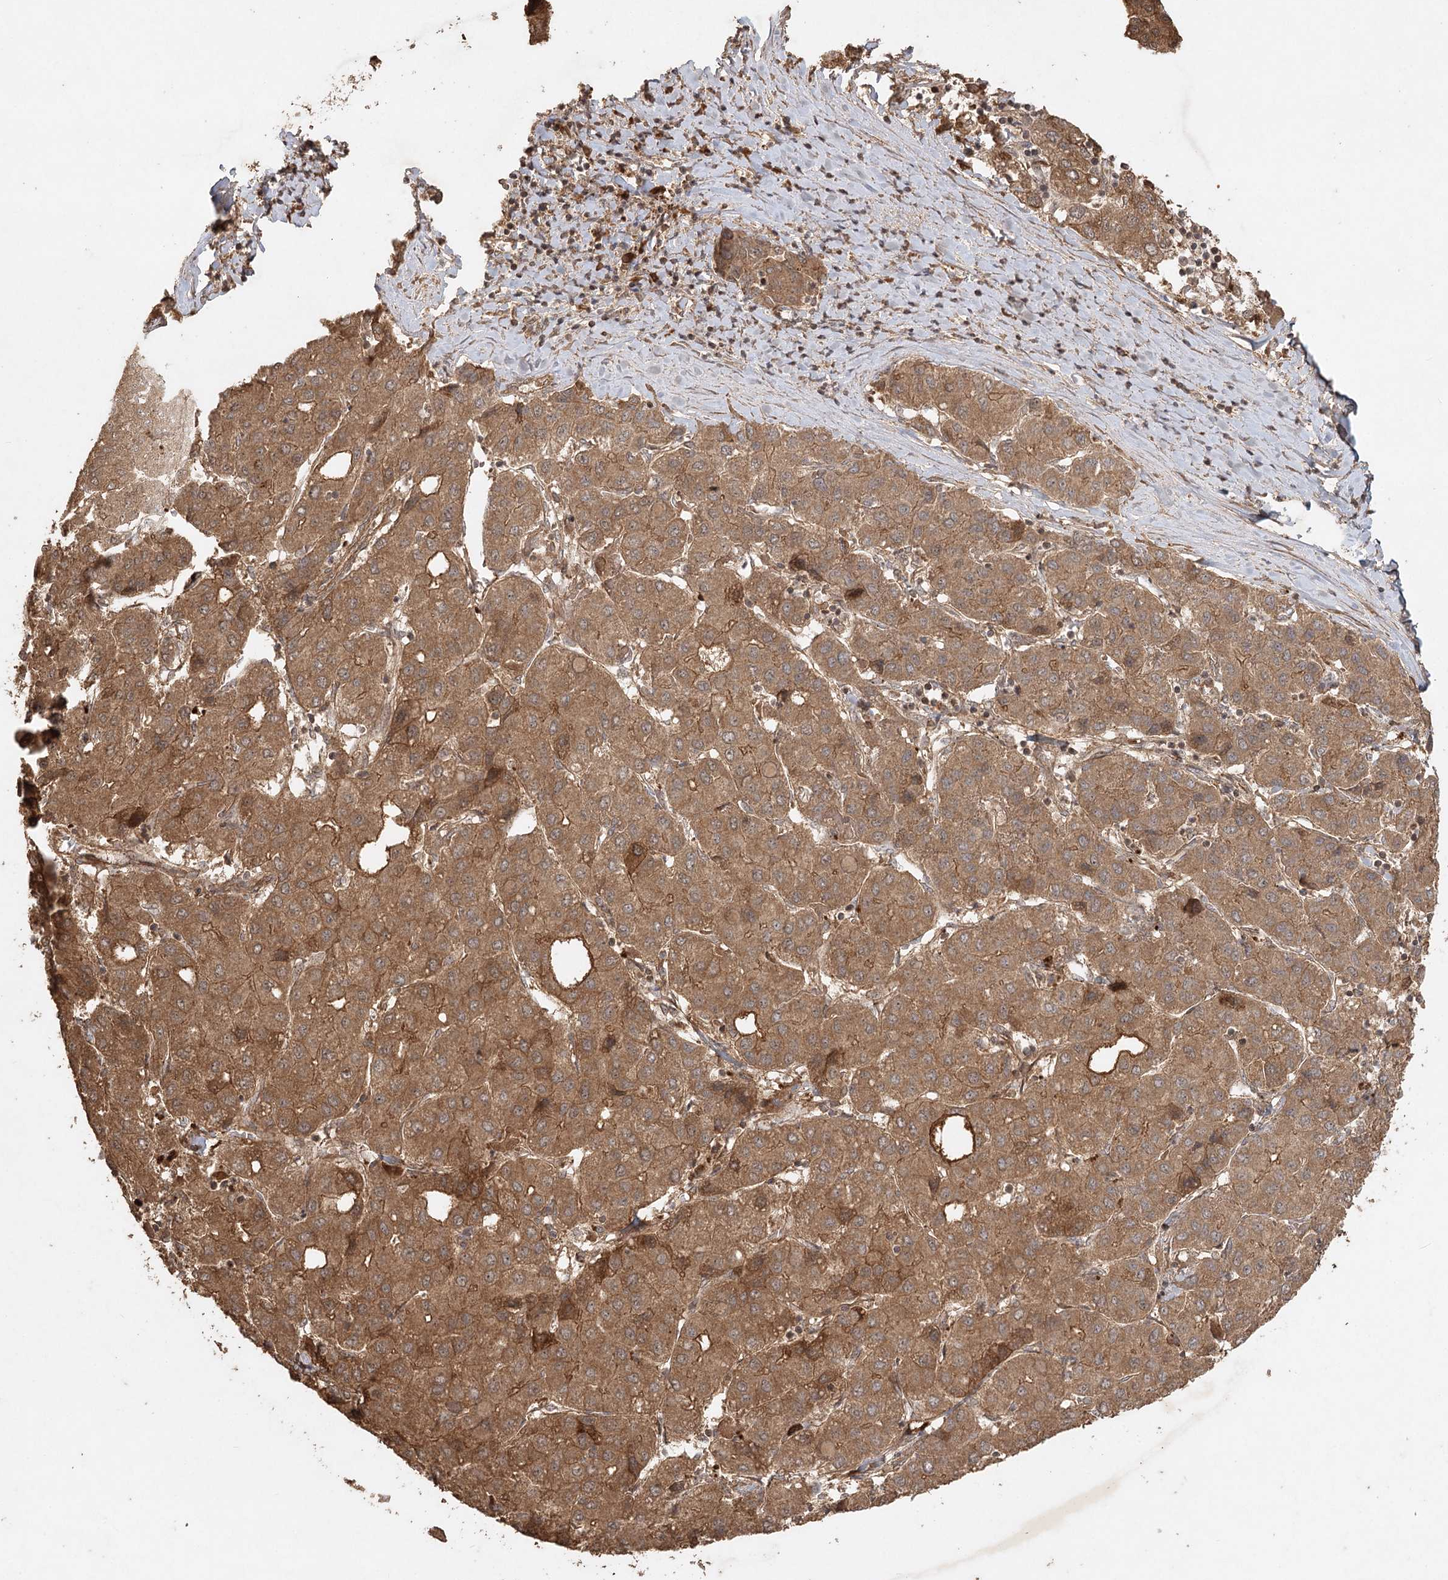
{"staining": {"intensity": "moderate", "quantity": ">75%", "location": "cytoplasmic/membranous"}, "tissue": "liver cancer", "cell_type": "Tumor cells", "image_type": "cancer", "snomed": [{"axis": "morphology", "description": "Carcinoma, Hepatocellular, NOS"}, {"axis": "topography", "description": "Liver"}], "caption": "A brown stain labels moderate cytoplasmic/membranous staining of a protein in liver cancer (hepatocellular carcinoma) tumor cells. (DAB IHC with brightfield microscopy, high magnification).", "gene": "ARL13A", "patient": {"sex": "male", "age": 65}}